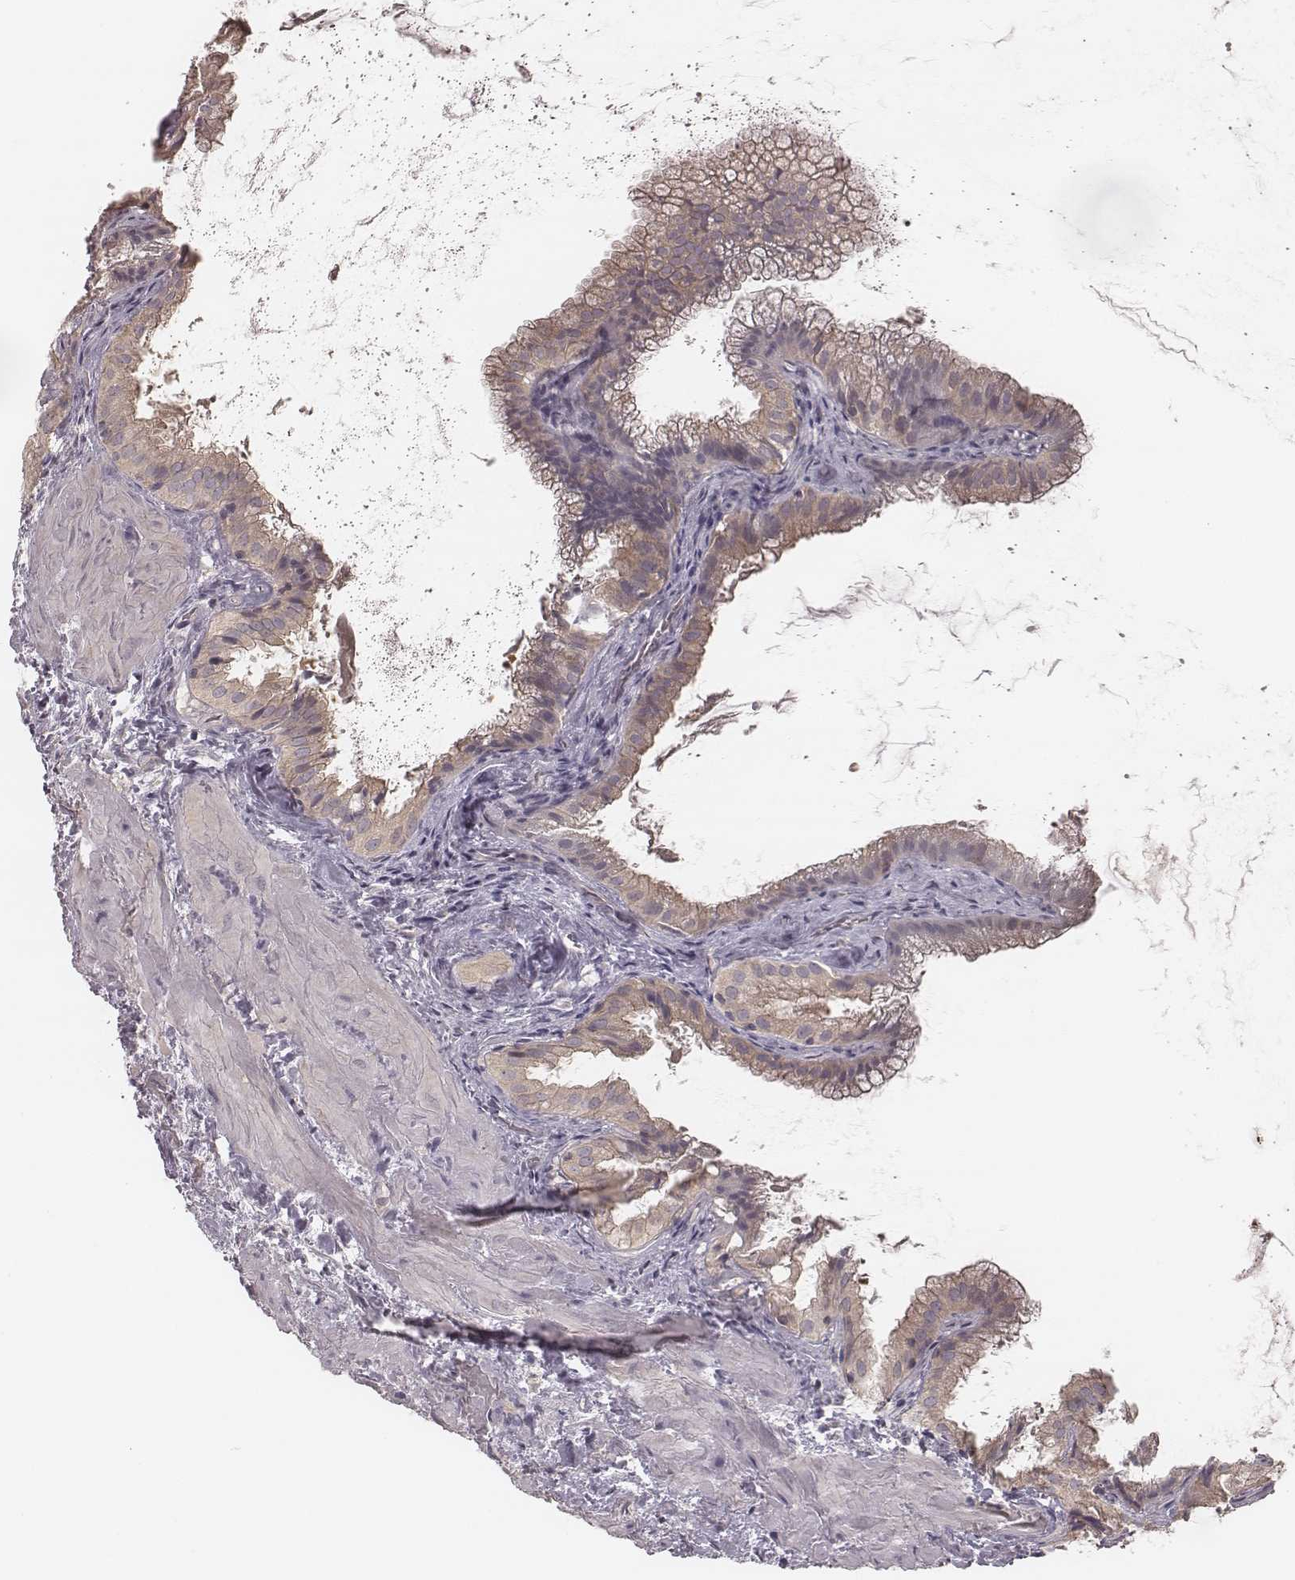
{"staining": {"intensity": "weak", "quantity": ">75%", "location": "cytoplasmic/membranous"}, "tissue": "gallbladder", "cell_type": "Glandular cells", "image_type": "normal", "snomed": [{"axis": "morphology", "description": "Normal tissue, NOS"}, {"axis": "topography", "description": "Gallbladder"}], "caption": "Immunohistochemistry (IHC) (DAB) staining of benign gallbladder exhibits weak cytoplasmic/membranous protein staining in approximately >75% of glandular cells.", "gene": "TDRD5", "patient": {"sex": "male", "age": 70}}